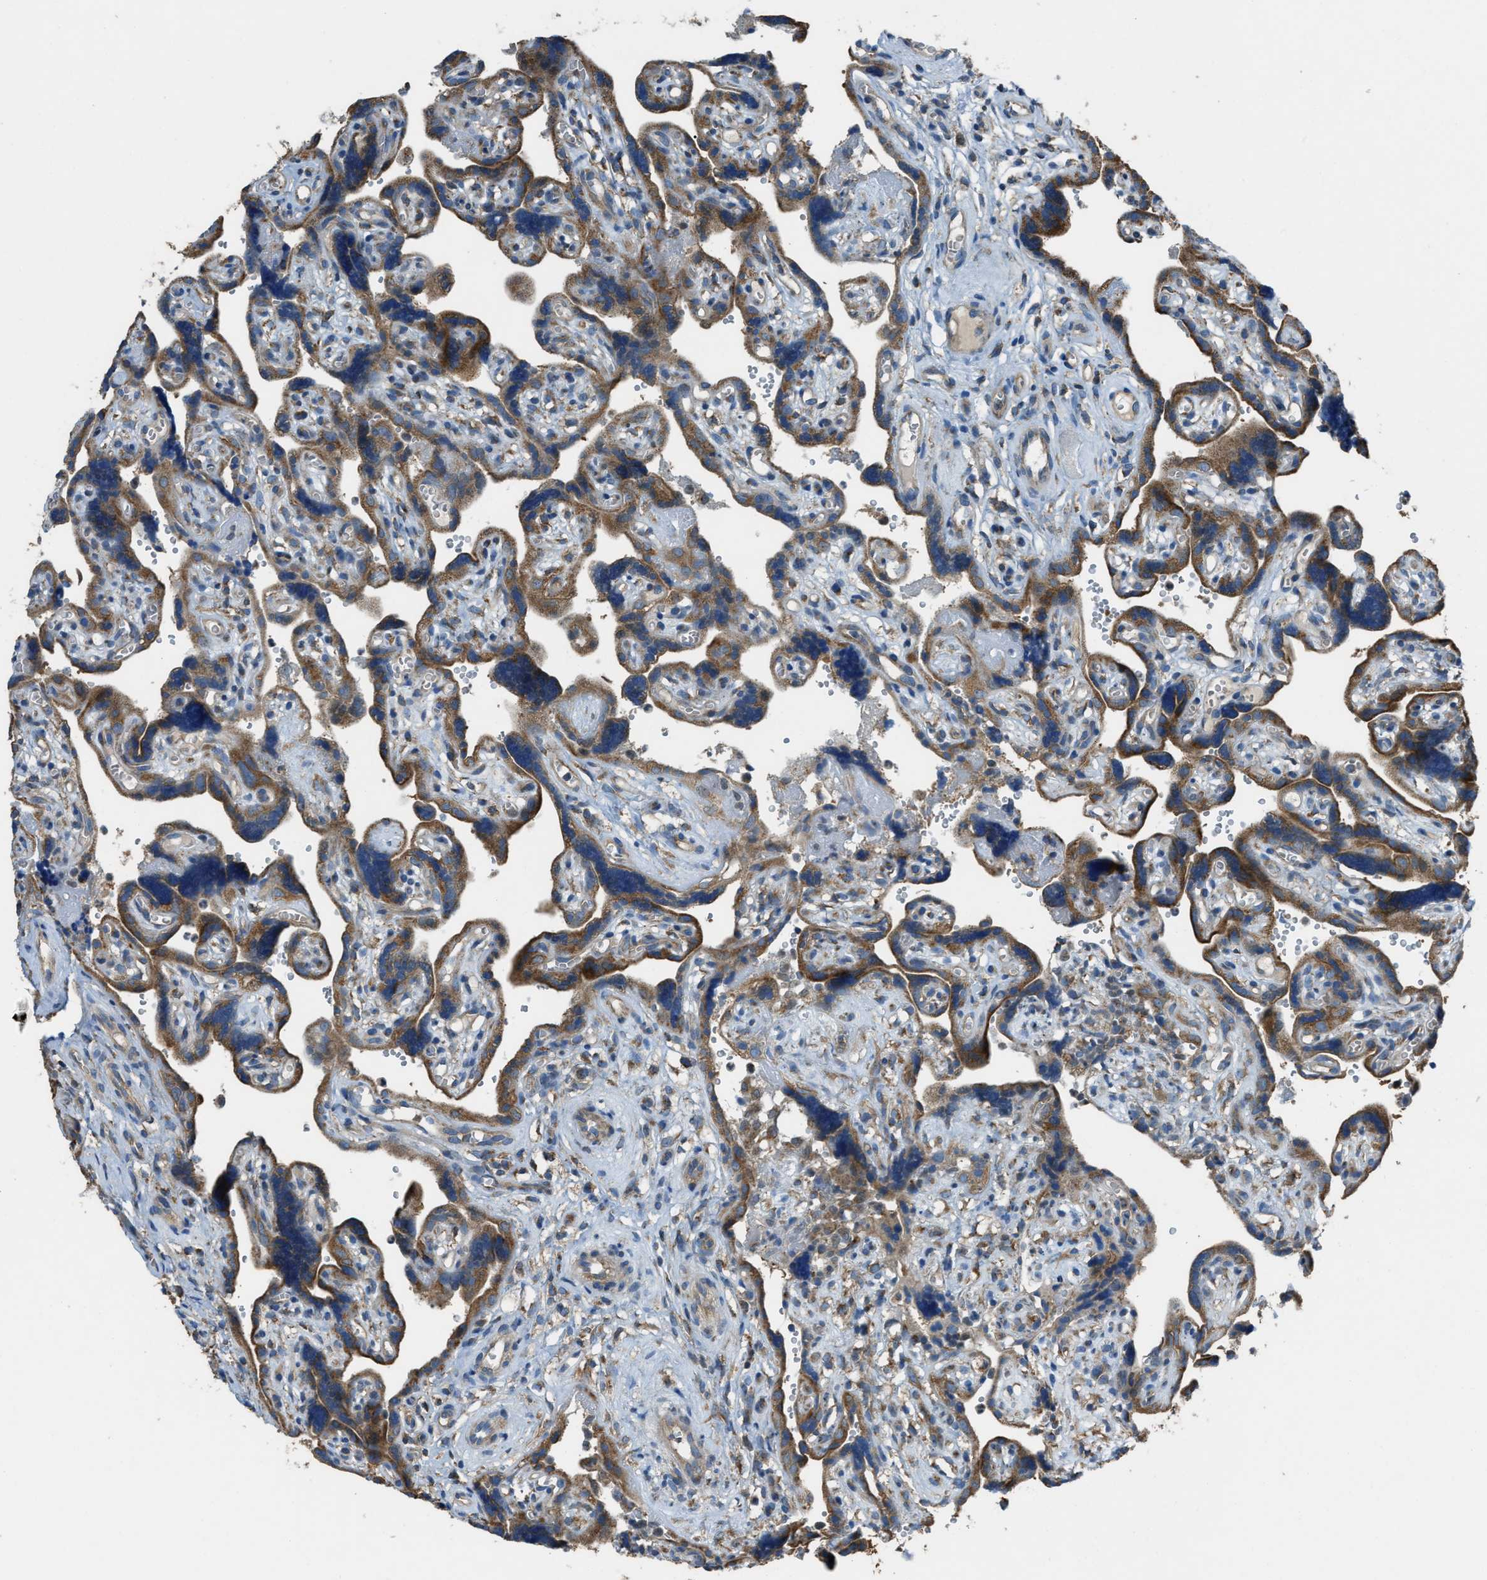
{"staining": {"intensity": "moderate", "quantity": ">75%", "location": "cytoplasmic/membranous"}, "tissue": "placenta", "cell_type": "Decidual cells", "image_type": "normal", "snomed": [{"axis": "morphology", "description": "Normal tissue, NOS"}, {"axis": "topography", "description": "Placenta"}], "caption": "High-power microscopy captured an IHC image of normal placenta, revealing moderate cytoplasmic/membranous positivity in approximately >75% of decidual cells.", "gene": "SLC25A11", "patient": {"sex": "female", "age": 30}}